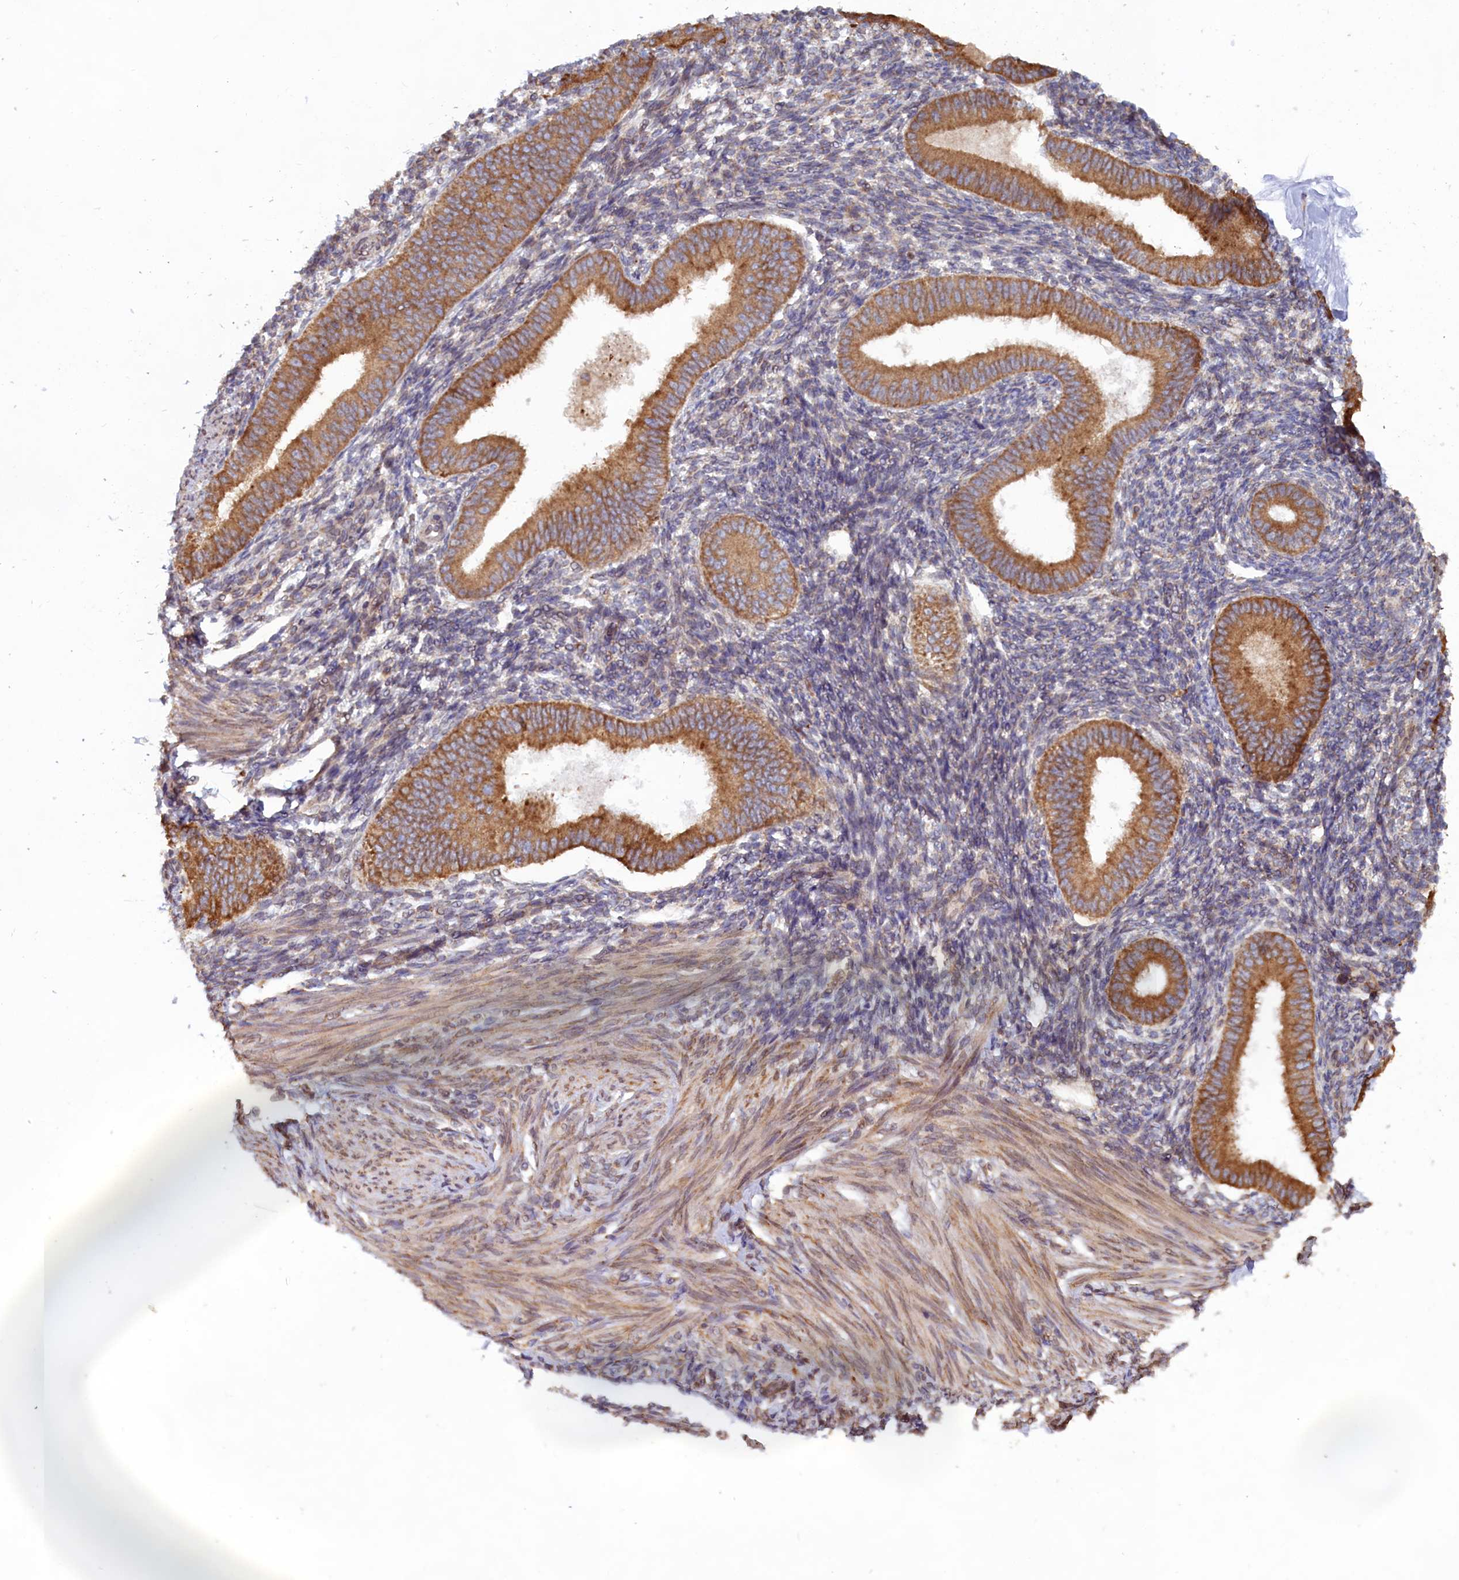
{"staining": {"intensity": "weak", "quantity": "<25%", "location": "cytoplasmic/membranous"}, "tissue": "endometrium", "cell_type": "Cells in endometrial stroma", "image_type": "normal", "snomed": [{"axis": "morphology", "description": "Normal tissue, NOS"}, {"axis": "topography", "description": "Uterus"}, {"axis": "topography", "description": "Endometrium"}], "caption": "Immunohistochemistry image of normal endometrium stained for a protein (brown), which demonstrates no expression in cells in endometrial stroma.", "gene": "TBC1D19", "patient": {"sex": "female", "age": 48}}